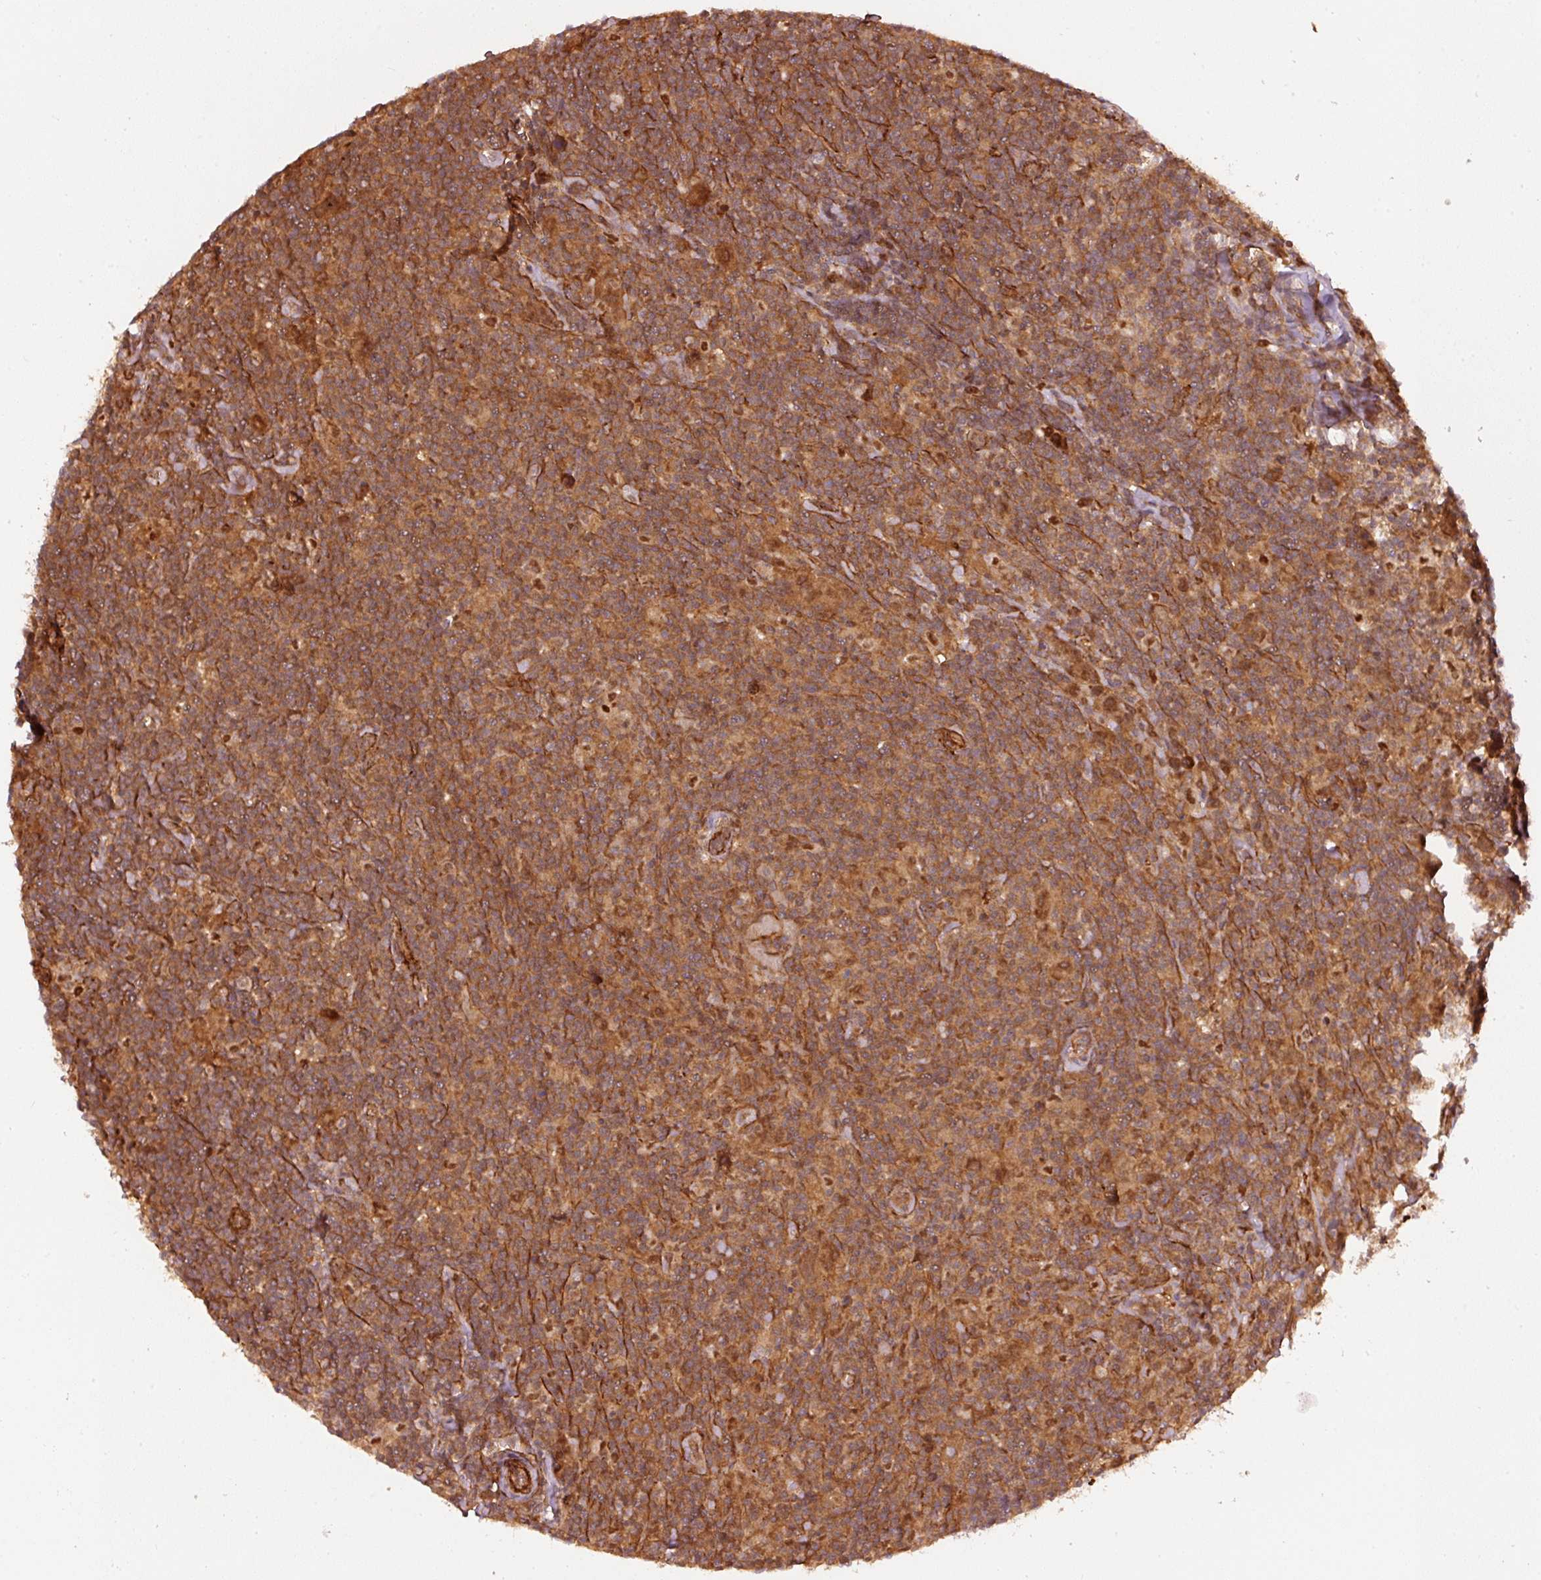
{"staining": {"intensity": "moderate", "quantity": ">75%", "location": "cytoplasmic/membranous"}, "tissue": "lymphoma", "cell_type": "Tumor cells", "image_type": "cancer", "snomed": [{"axis": "morphology", "description": "Hodgkin's disease, NOS"}, {"axis": "topography", "description": "Lymph node"}], "caption": "Immunohistochemical staining of human Hodgkin's disease shows medium levels of moderate cytoplasmic/membranous staining in about >75% of tumor cells.", "gene": "PSMD1", "patient": {"sex": "female", "age": 18}}